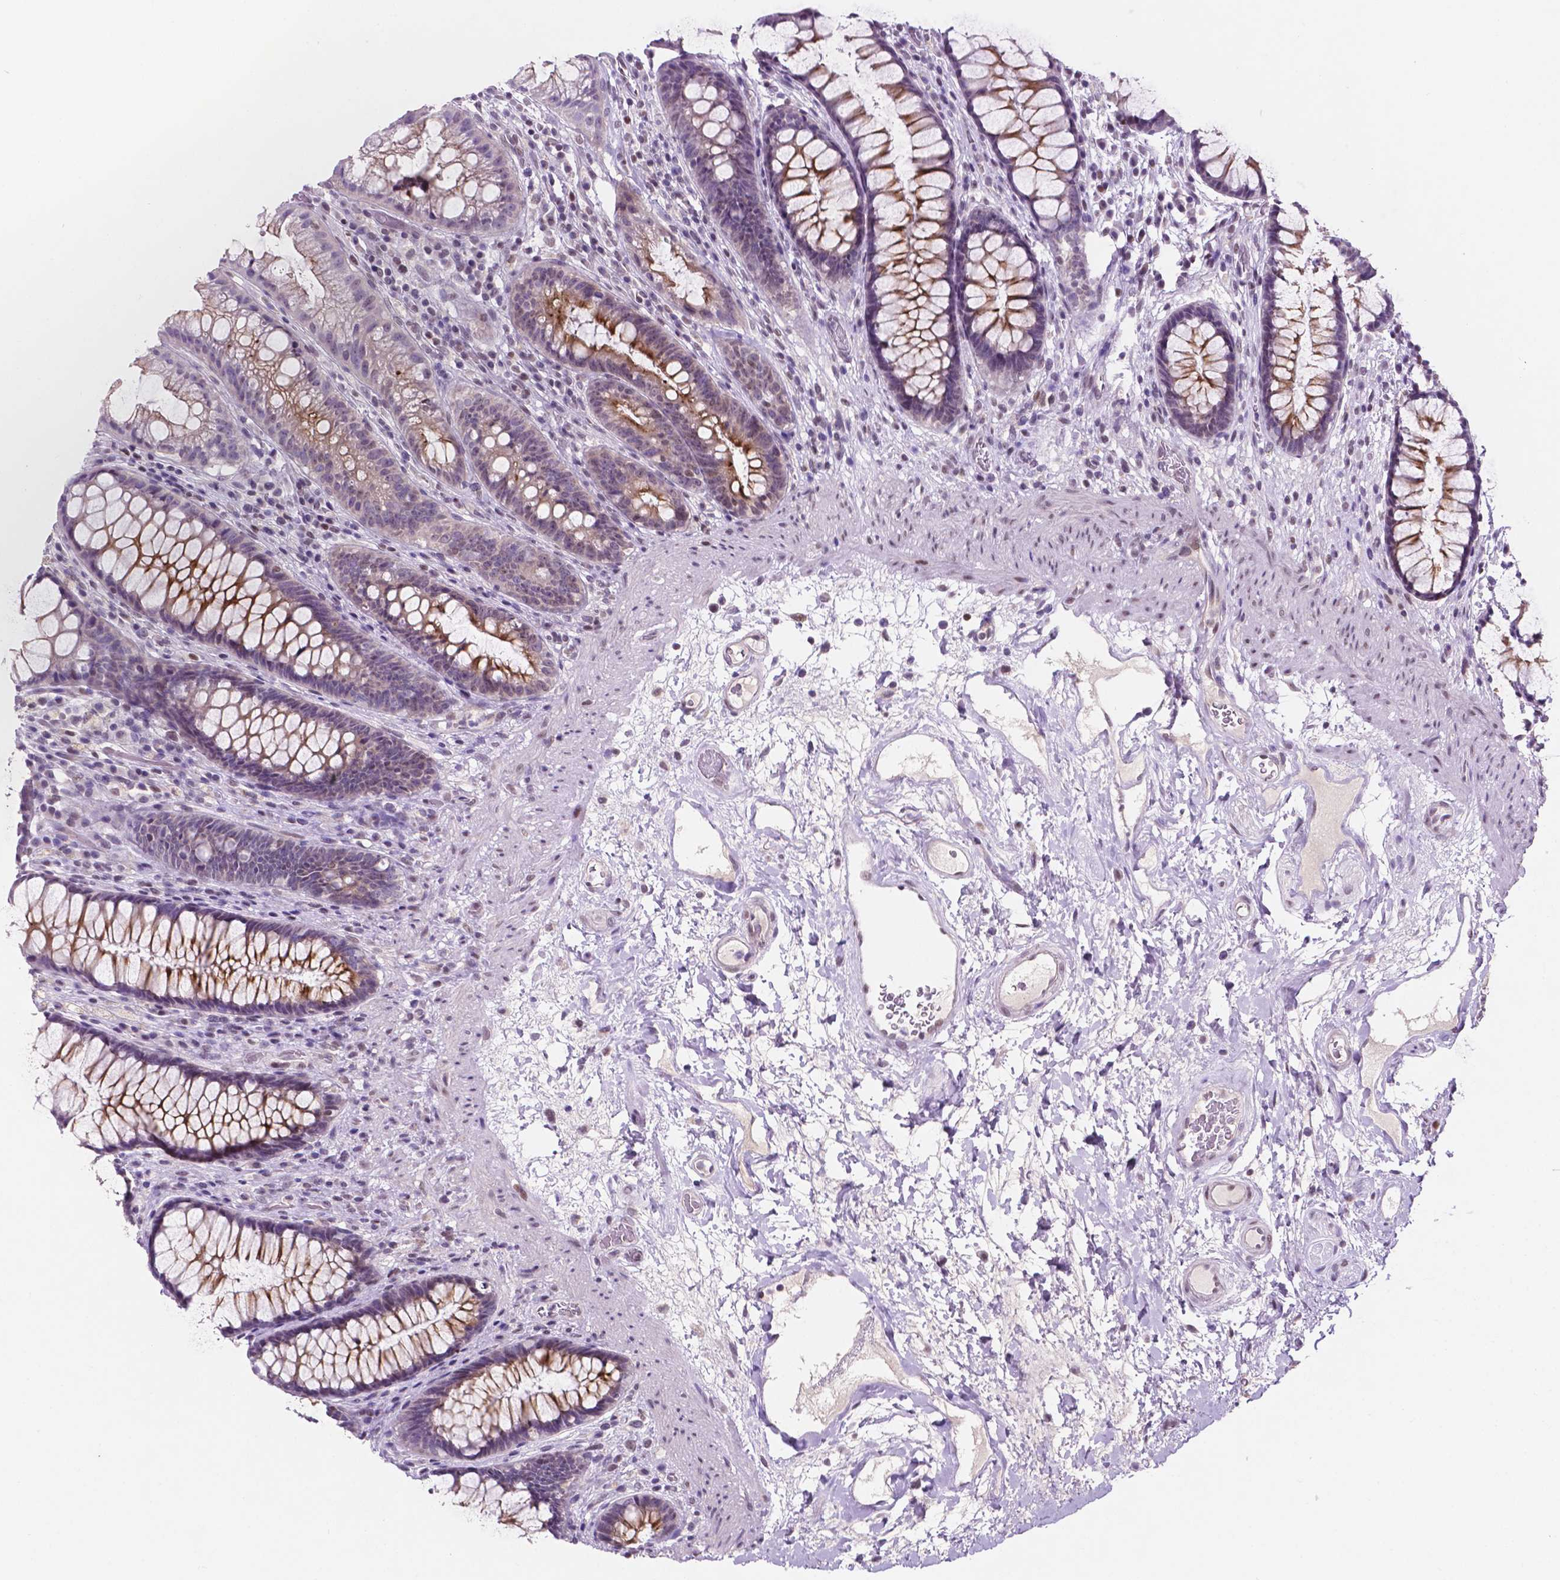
{"staining": {"intensity": "moderate", "quantity": "25%-75%", "location": "cytoplasmic/membranous"}, "tissue": "rectum", "cell_type": "Glandular cells", "image_type": "normal", "snomed": [{"axis": "morphology", "description": "Normal tissue, NOS"}, {"axis": "topography", "description": "Rectum"}], "caption": "High-magnification brightfield microscopy of unremarkable rectum stained with DAB (3,3'-diaminobenzidine) (brown) and counterstained with hematoxylin (blue). glandular cells exhibit moderate cytoplasmic/membranous expression is identified in approximately25%-75% of cells.", "gene": "FAM50B", "patient": {"sex": "male", "age": 72}}